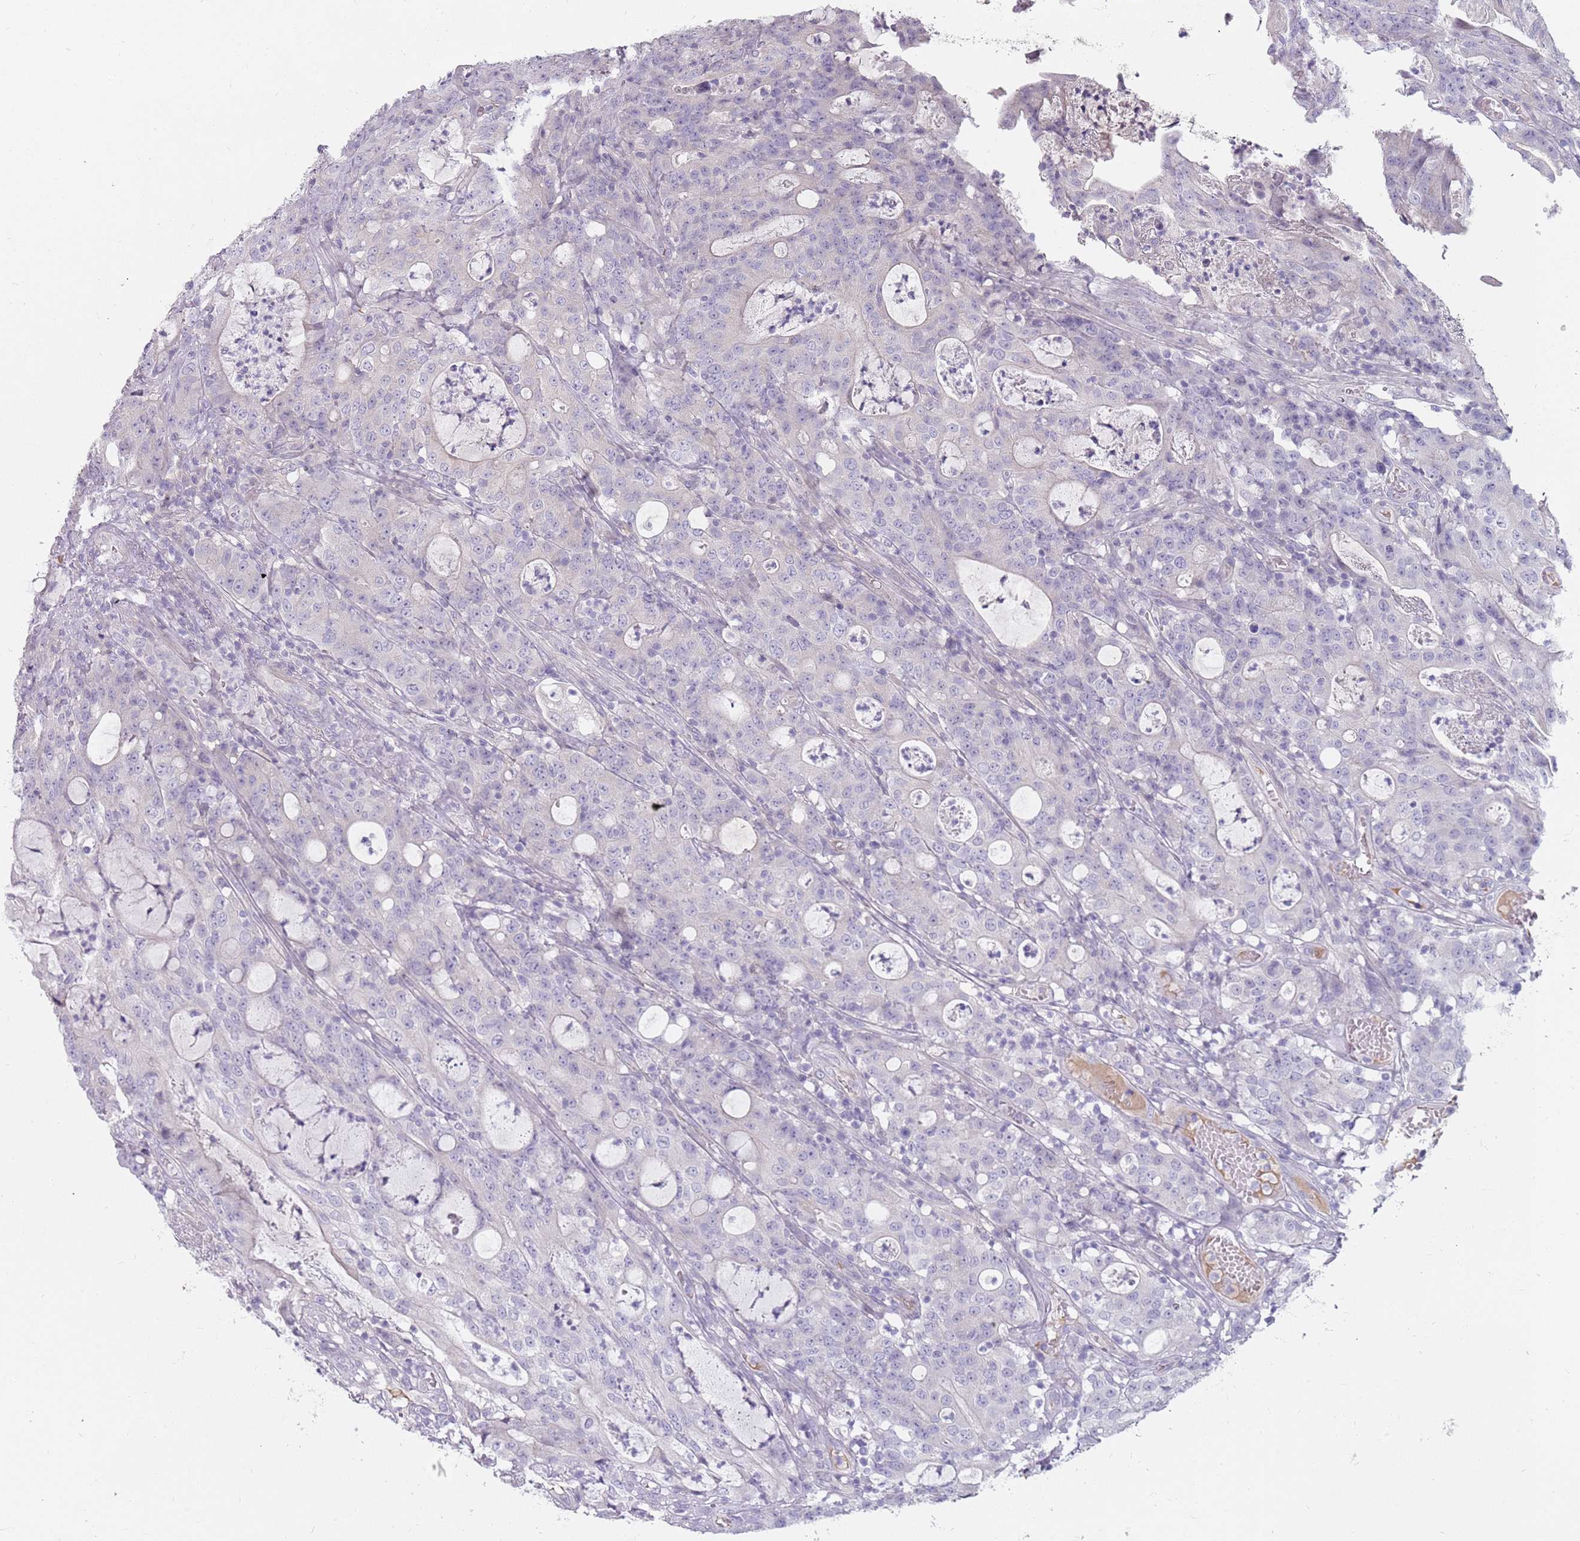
{"staining": {"intensity": "negative", "quantity": "none", "location": "none"}, "tissue": "colorectal cancer", "cell_type": "Tumor cells", "image_type": "cancer", "snomed": [{"axis": "morphology", "description": "Adenocarcinoma, NOS"}, {"axis": "topography", "description": "Colon"}], "caption": "Immunohistochemical staining of adenocarcinoma (colorectal) exhibits no significant staining in tumor cells.", "gene": "DDX4", "patient": {"sex": "male", "age": 83}}